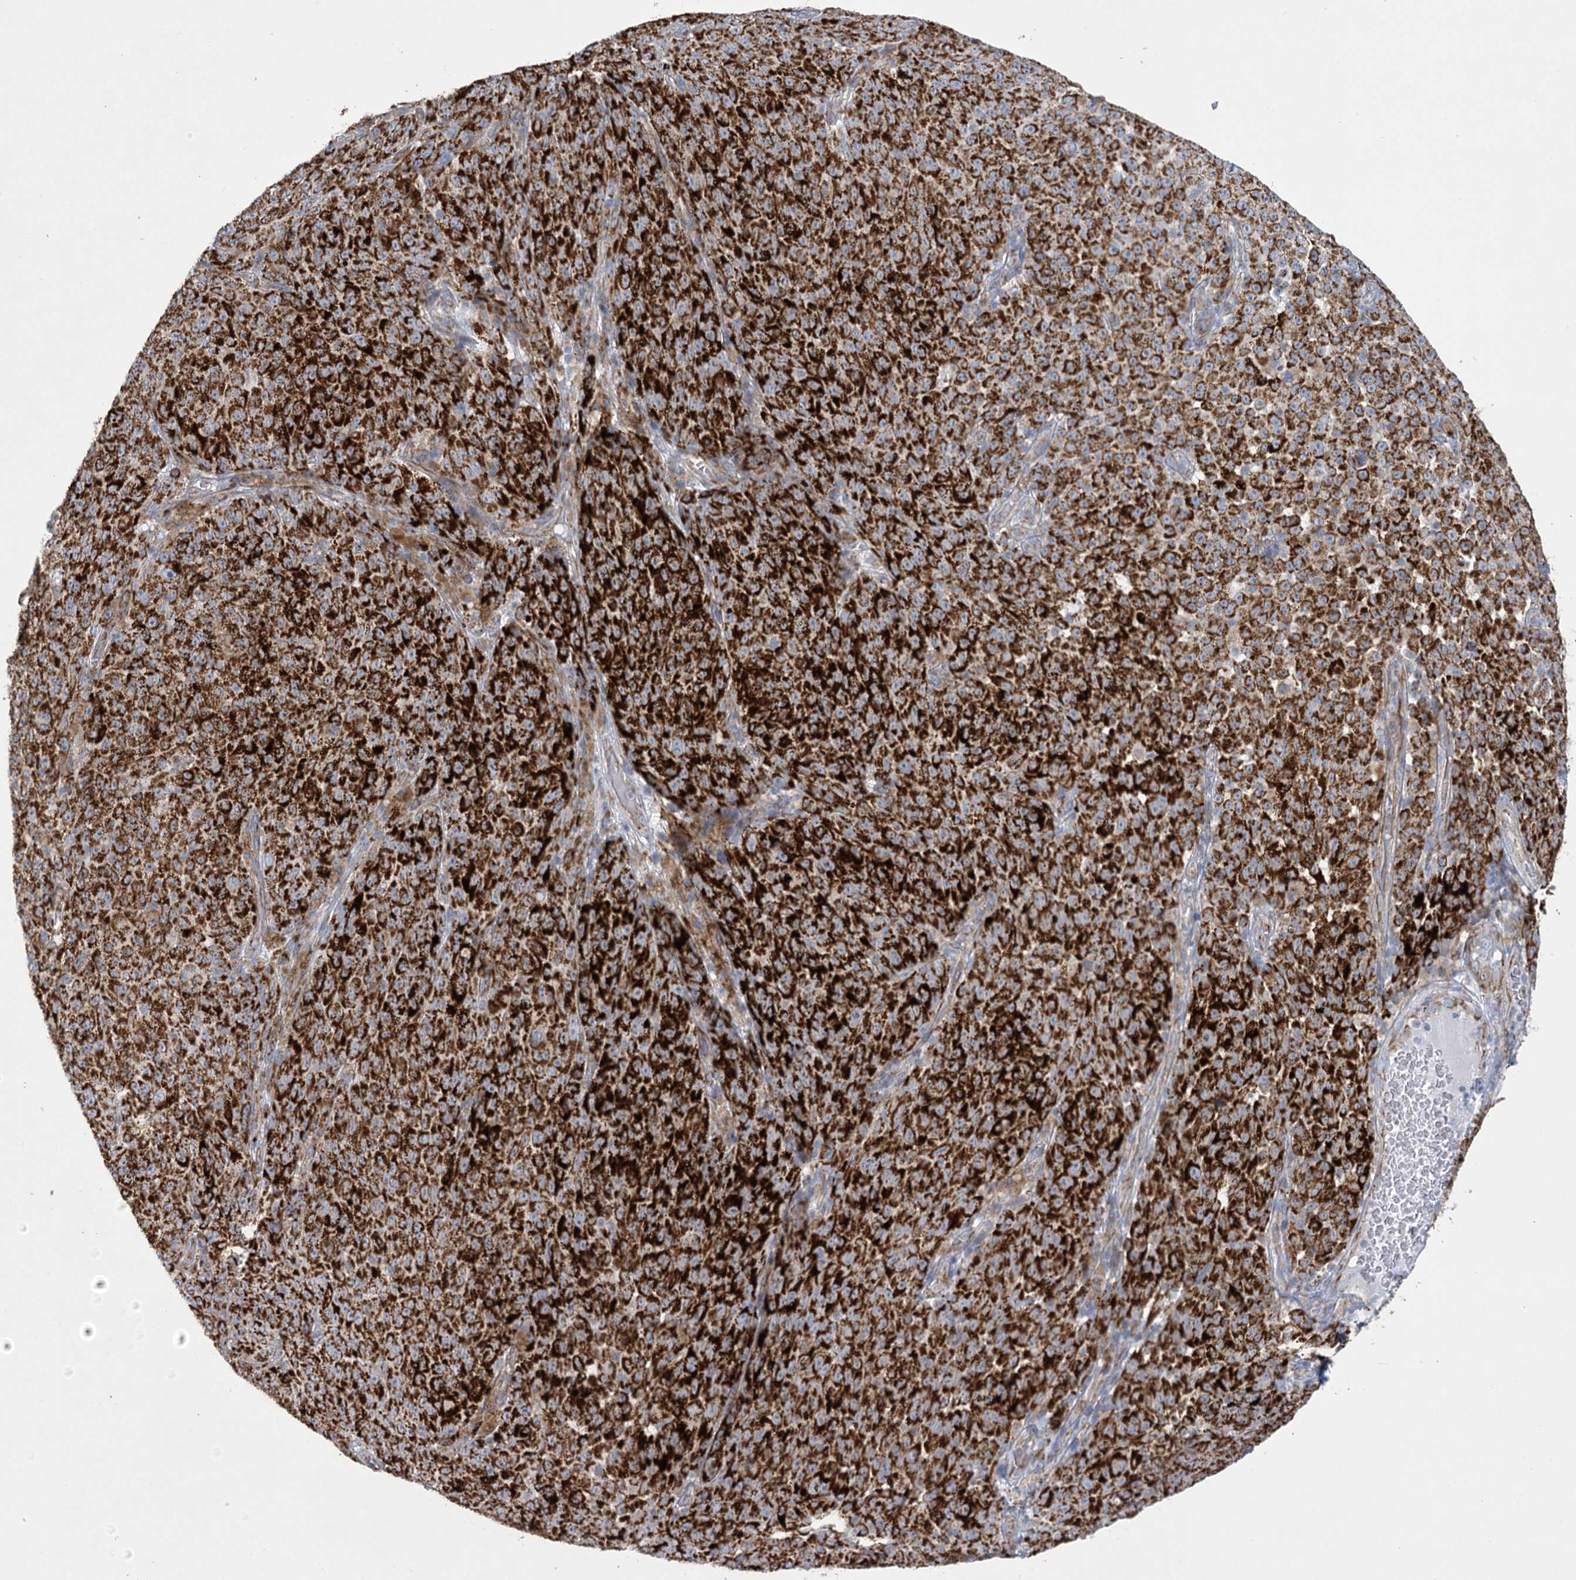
{"staining": {"intensity": "strong", "quantity": ">75%", "location": "cytoplasmic/membranous"}, "tissue": "melanoma", "cell_type": "Tumor cells", "image_type": "cancer", "snomed": [{"axis": "morphology", "description": "Malignant melanoma, NOS"}, {"axis": "topography", "description": "Skin"}], "caption": "Immunohistochemical staining of human melanoma exhibits strong cytoplasmic/membranous protein positivity in about >75% of tumor cells.", "gene": "DHTKD1", "patient": {"sex": "female", "age": 82}}